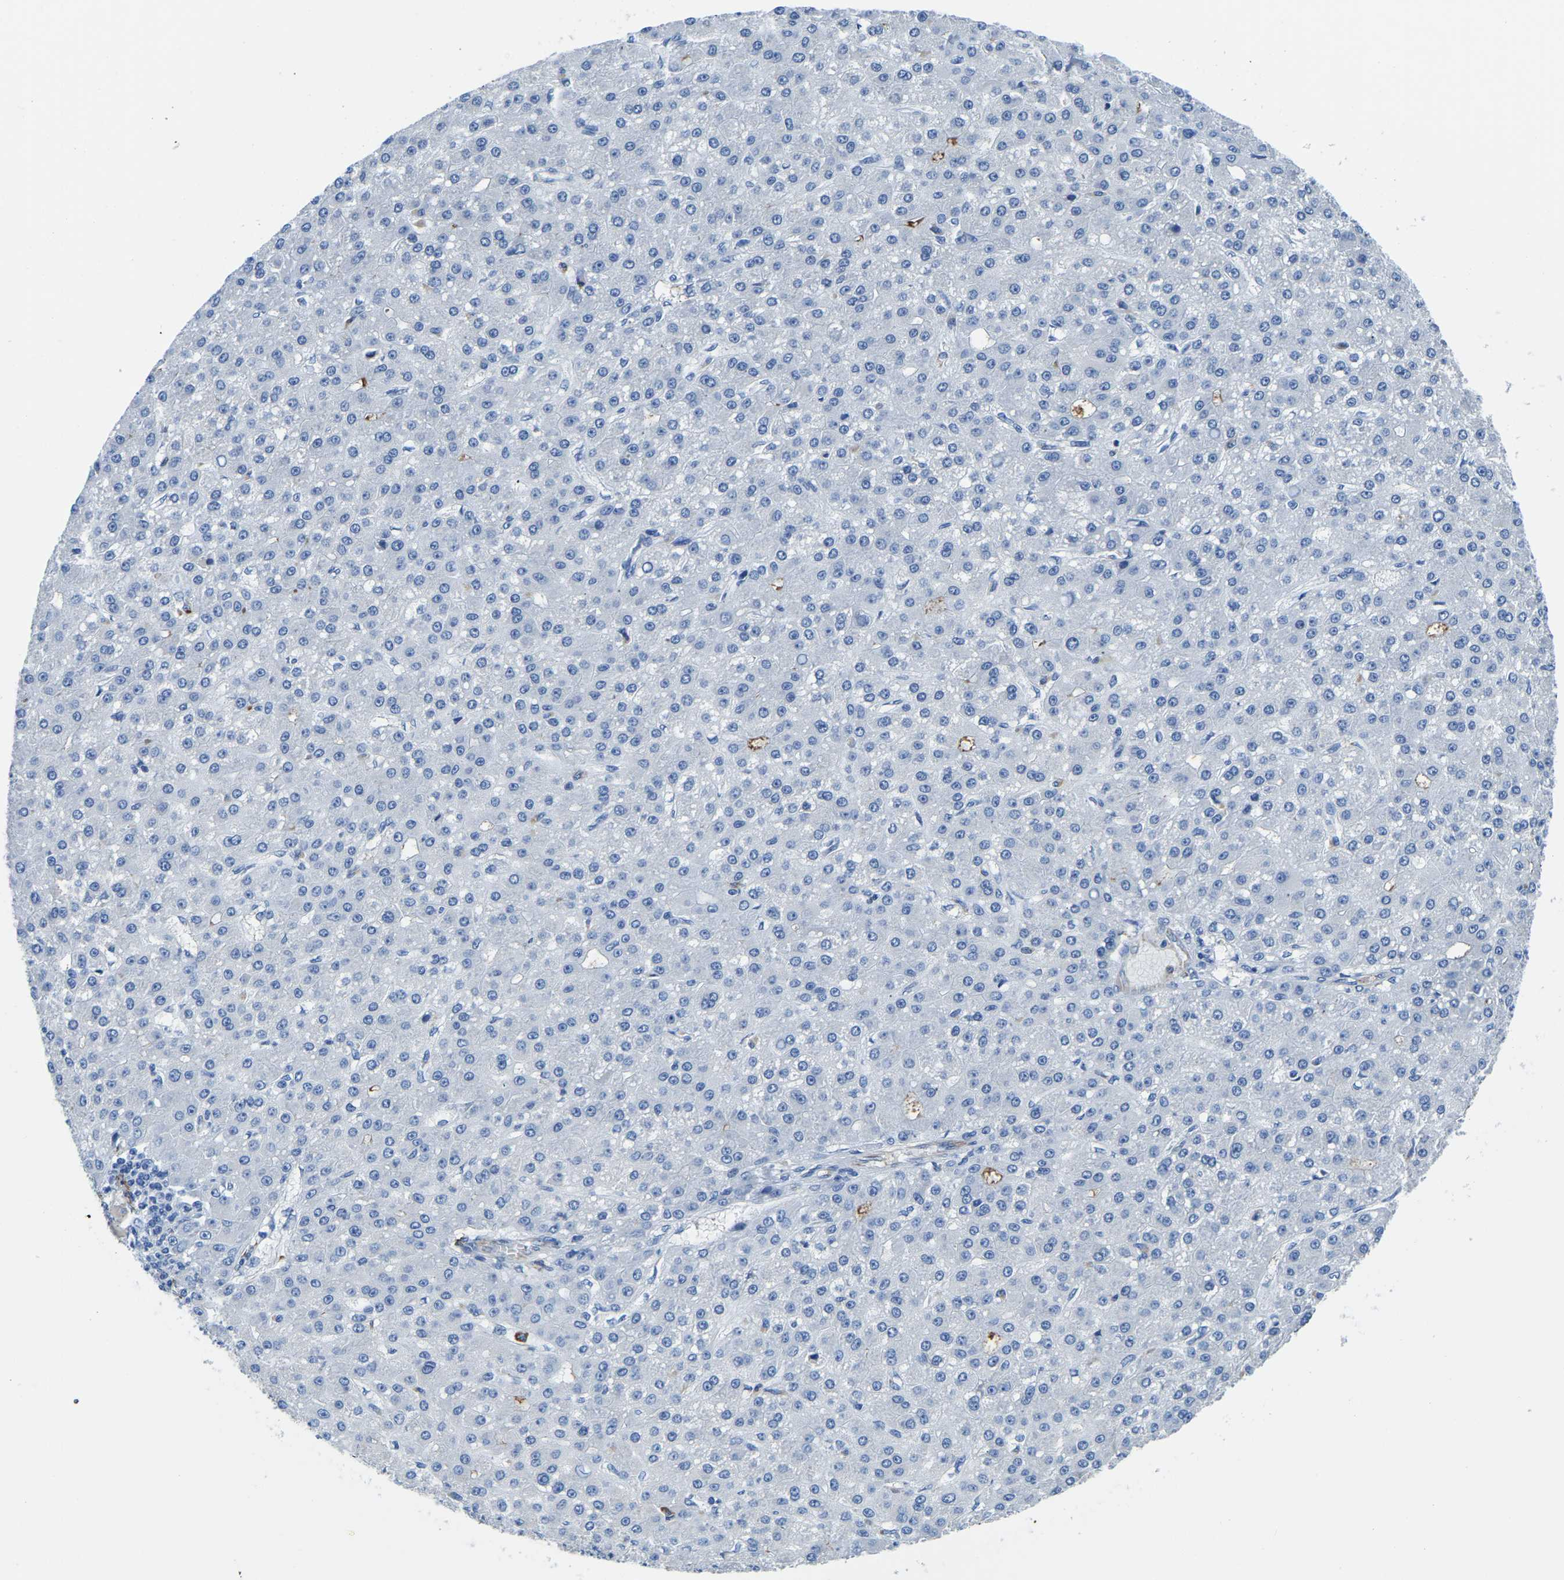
{"staining": {"intensity": "negative", "quantity": "none", "location": "none"}, "tissue": "liver cancer", "cell_type": "Tumor cells", "image_type": "cancer", "snomed": [{"axis": "morphology", "description": "Carcinoma, Hepatocellular, NOS"}, {"axis": "topography", "description": "Liver"}], "caption": "Histopathology image shows no protein expression in tumor cells of liver hepatocellular carcinoma tissue.", "gene": "MS4A3", "patient": {"sex": "male", "age": 67}}